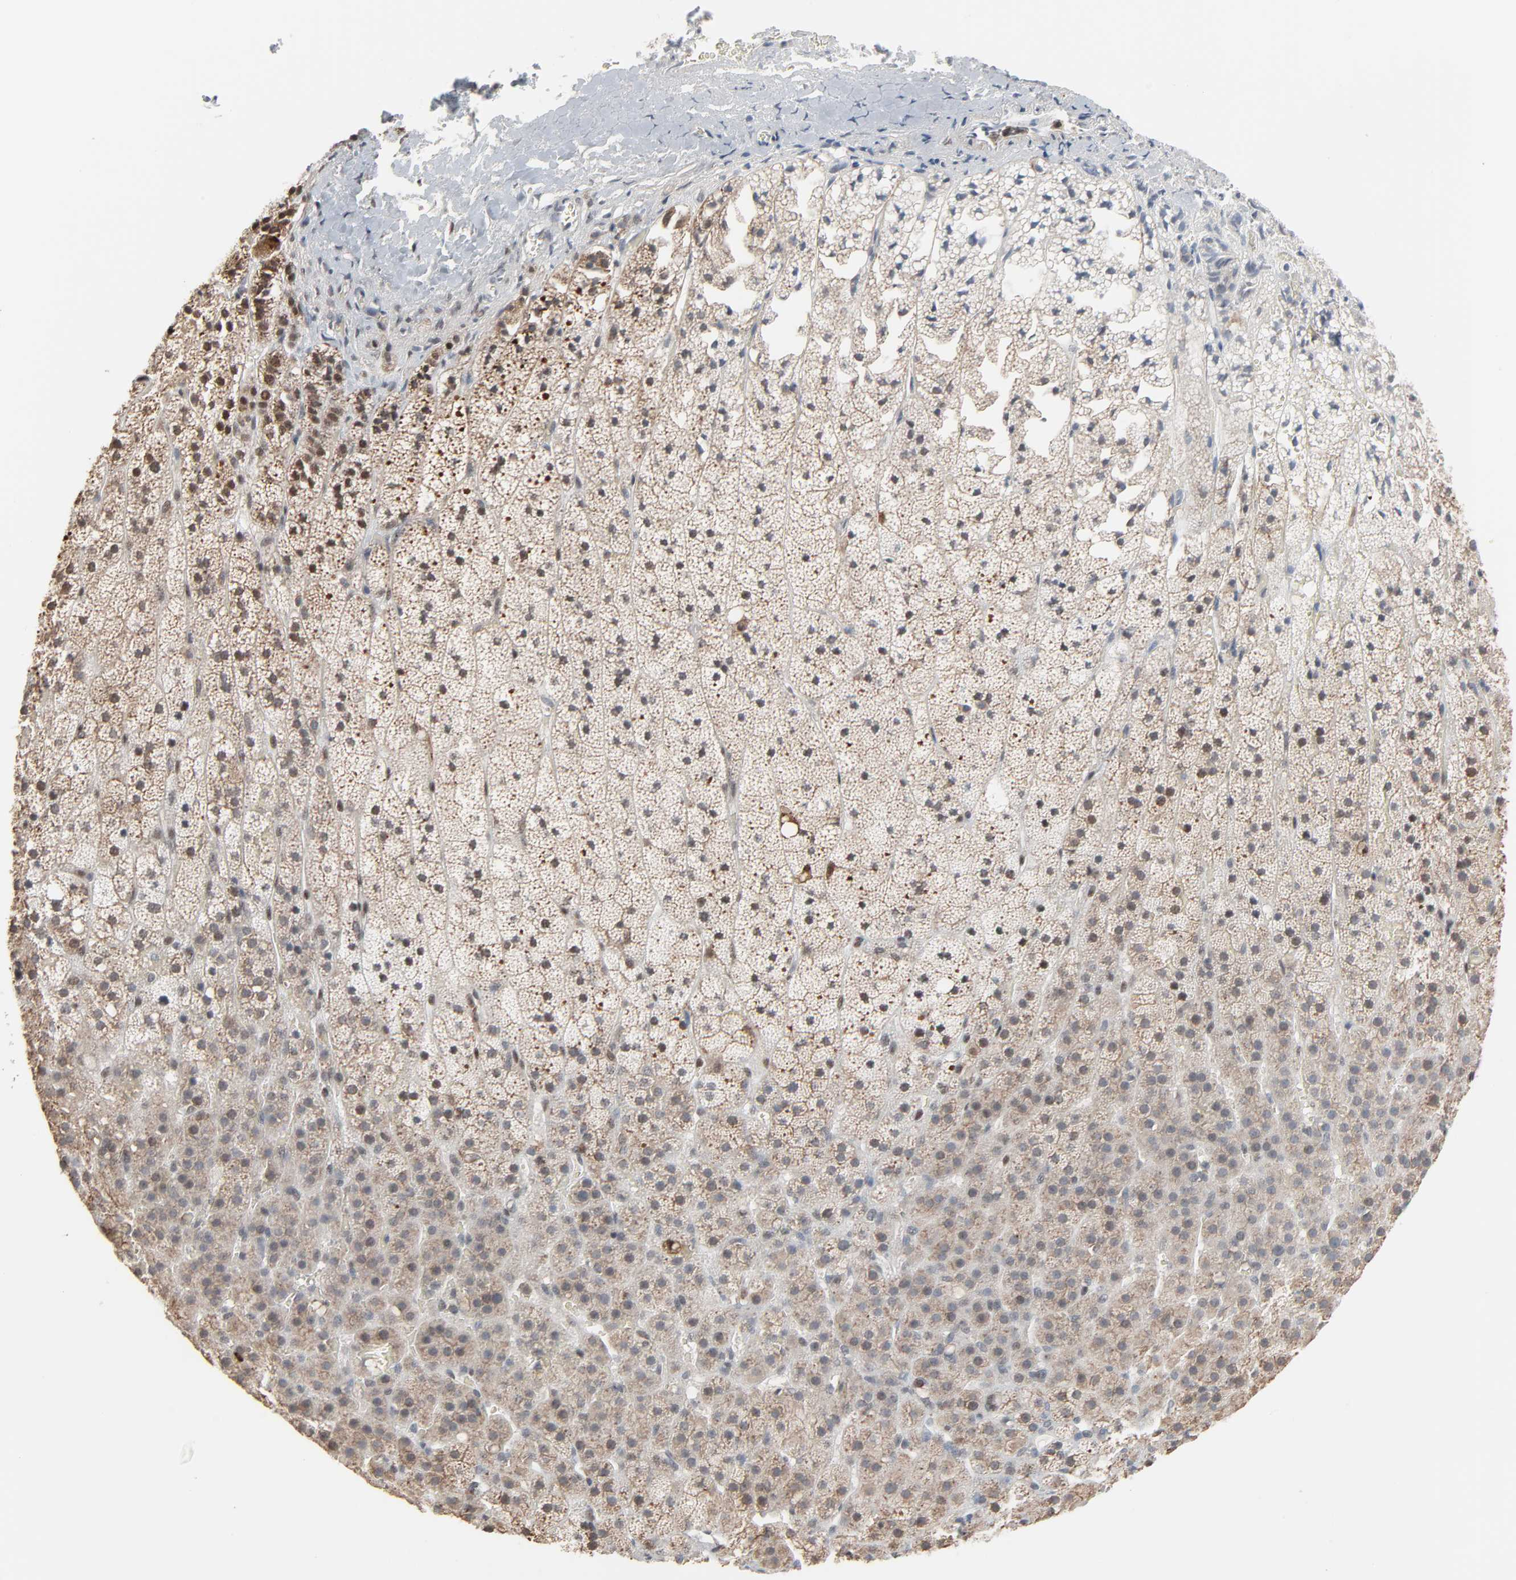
{"staining": {"intensity": "moderate", "quantity": ">75%", "location": "cytoplasmic/membranous"}, "tissue": "adrenal gland", "cell_type": "Glandular cells", "image_type": "normal", "snomed": [{"axis": "morphology", "description": "Normal tissue, NOS"}, {"axis": "topography", "description": "Adrenal gland"}], "caption": "Adrenal gland stained with a brown dye exhibits moderate cytoplasmic/membranous positive staining in about >75% of glandular cells.", "gene": "DOCK8", "patient": {"sex": "male", "age": 35}}